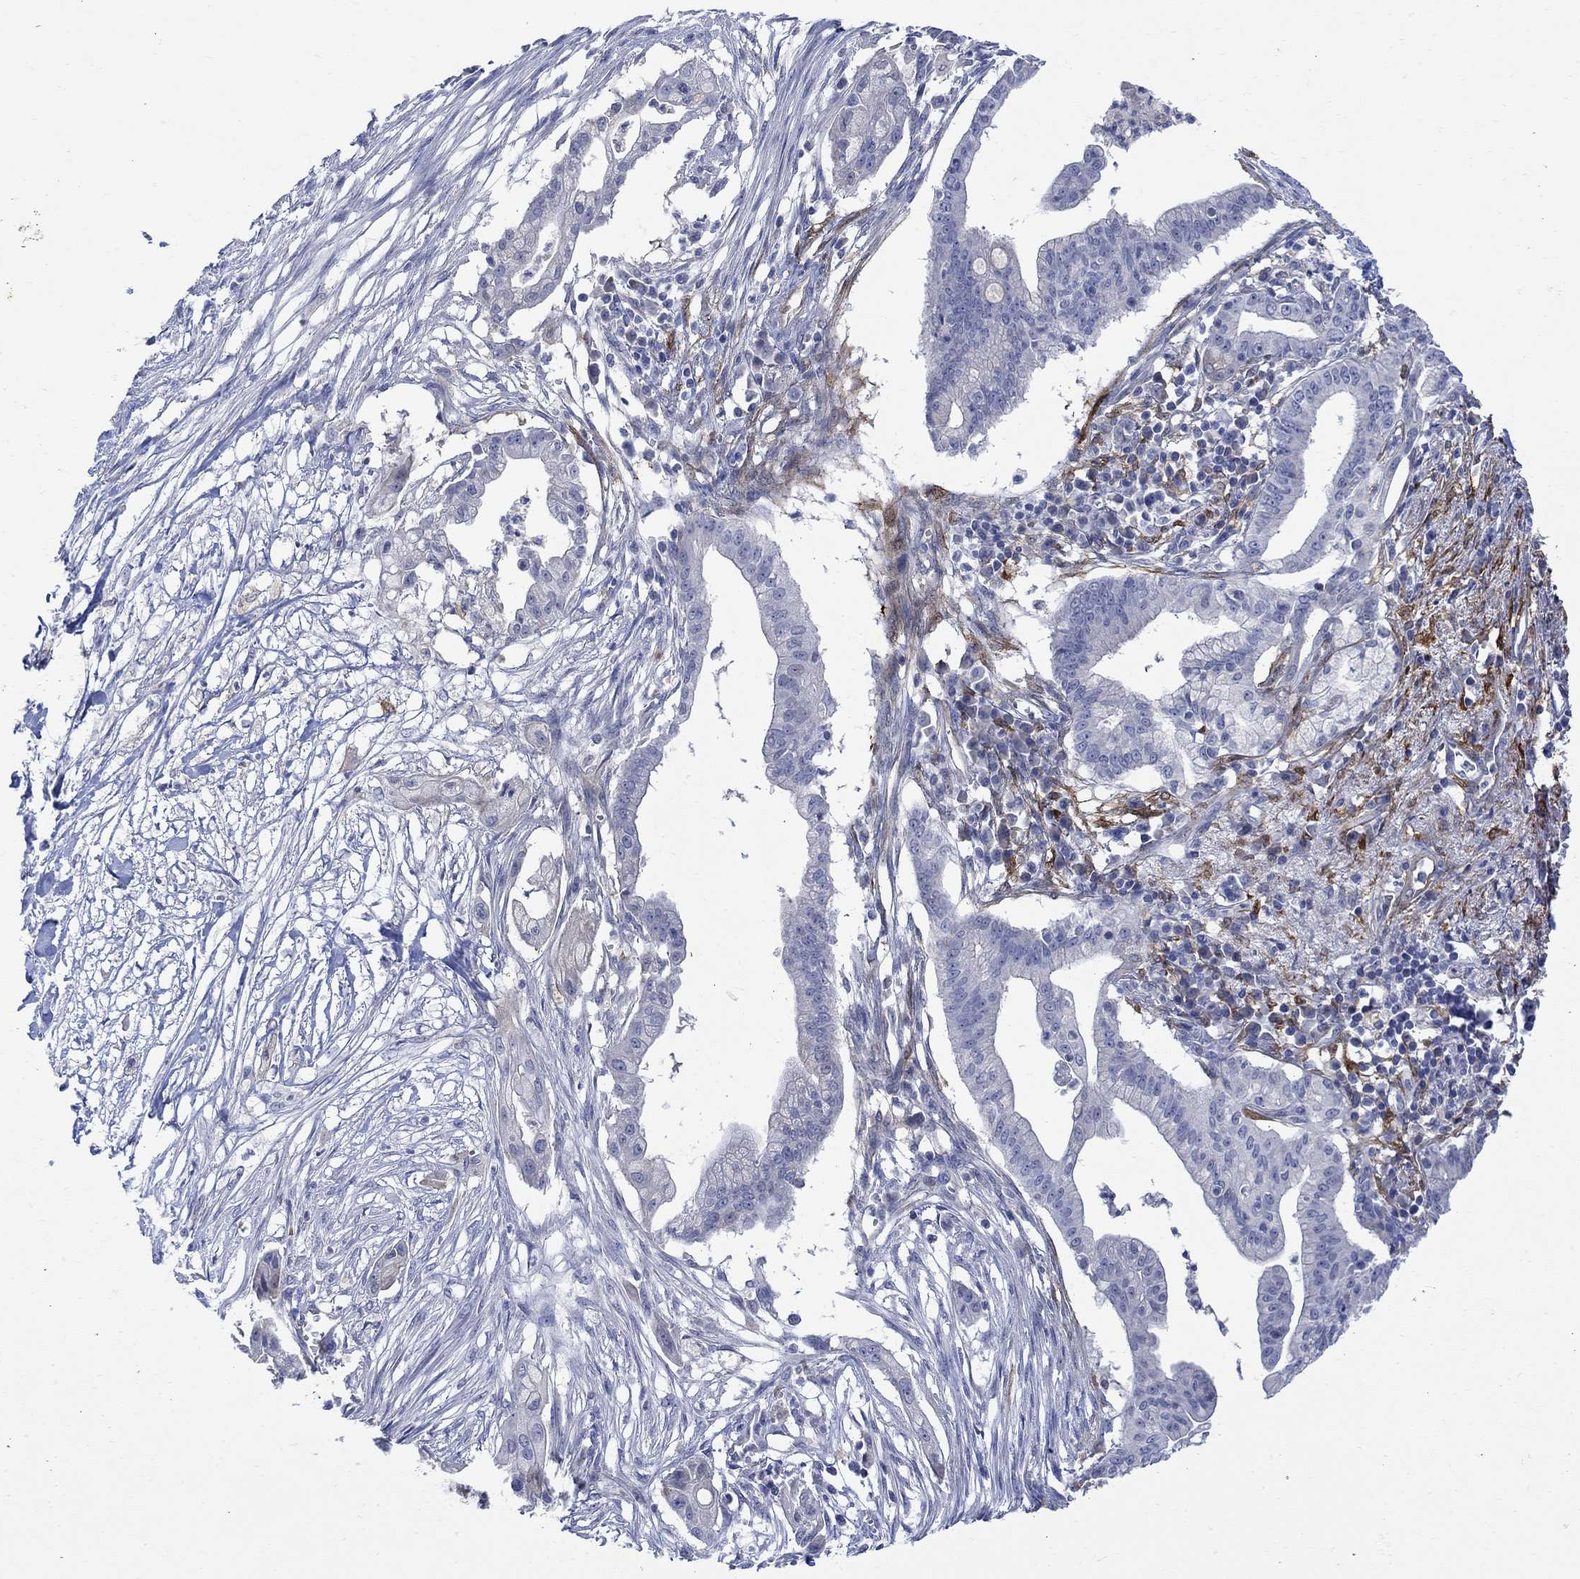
{"staining": {"intensity": "negative", "quantity": "none", "location": "none"}, "tissue": "pancreatic cancer", "cell_type": "Tumor cells", "image_type": "cancer", "snomed": [{"axis": "morphology", "description": "Normal tissue, NOS"}, {"axis": "morphology", "description": "Adenocarcinoma, NOS"}, {"axis": "topography", "description": "Pancreas"}], "caption": "Human pancreatic cancer (adenocarcinoma) stained for a protein using immunohistochemistry reveals no positivity in tumor cells.", "gene": "TGM2", "patient": {"sex": "female", "age": 58}}